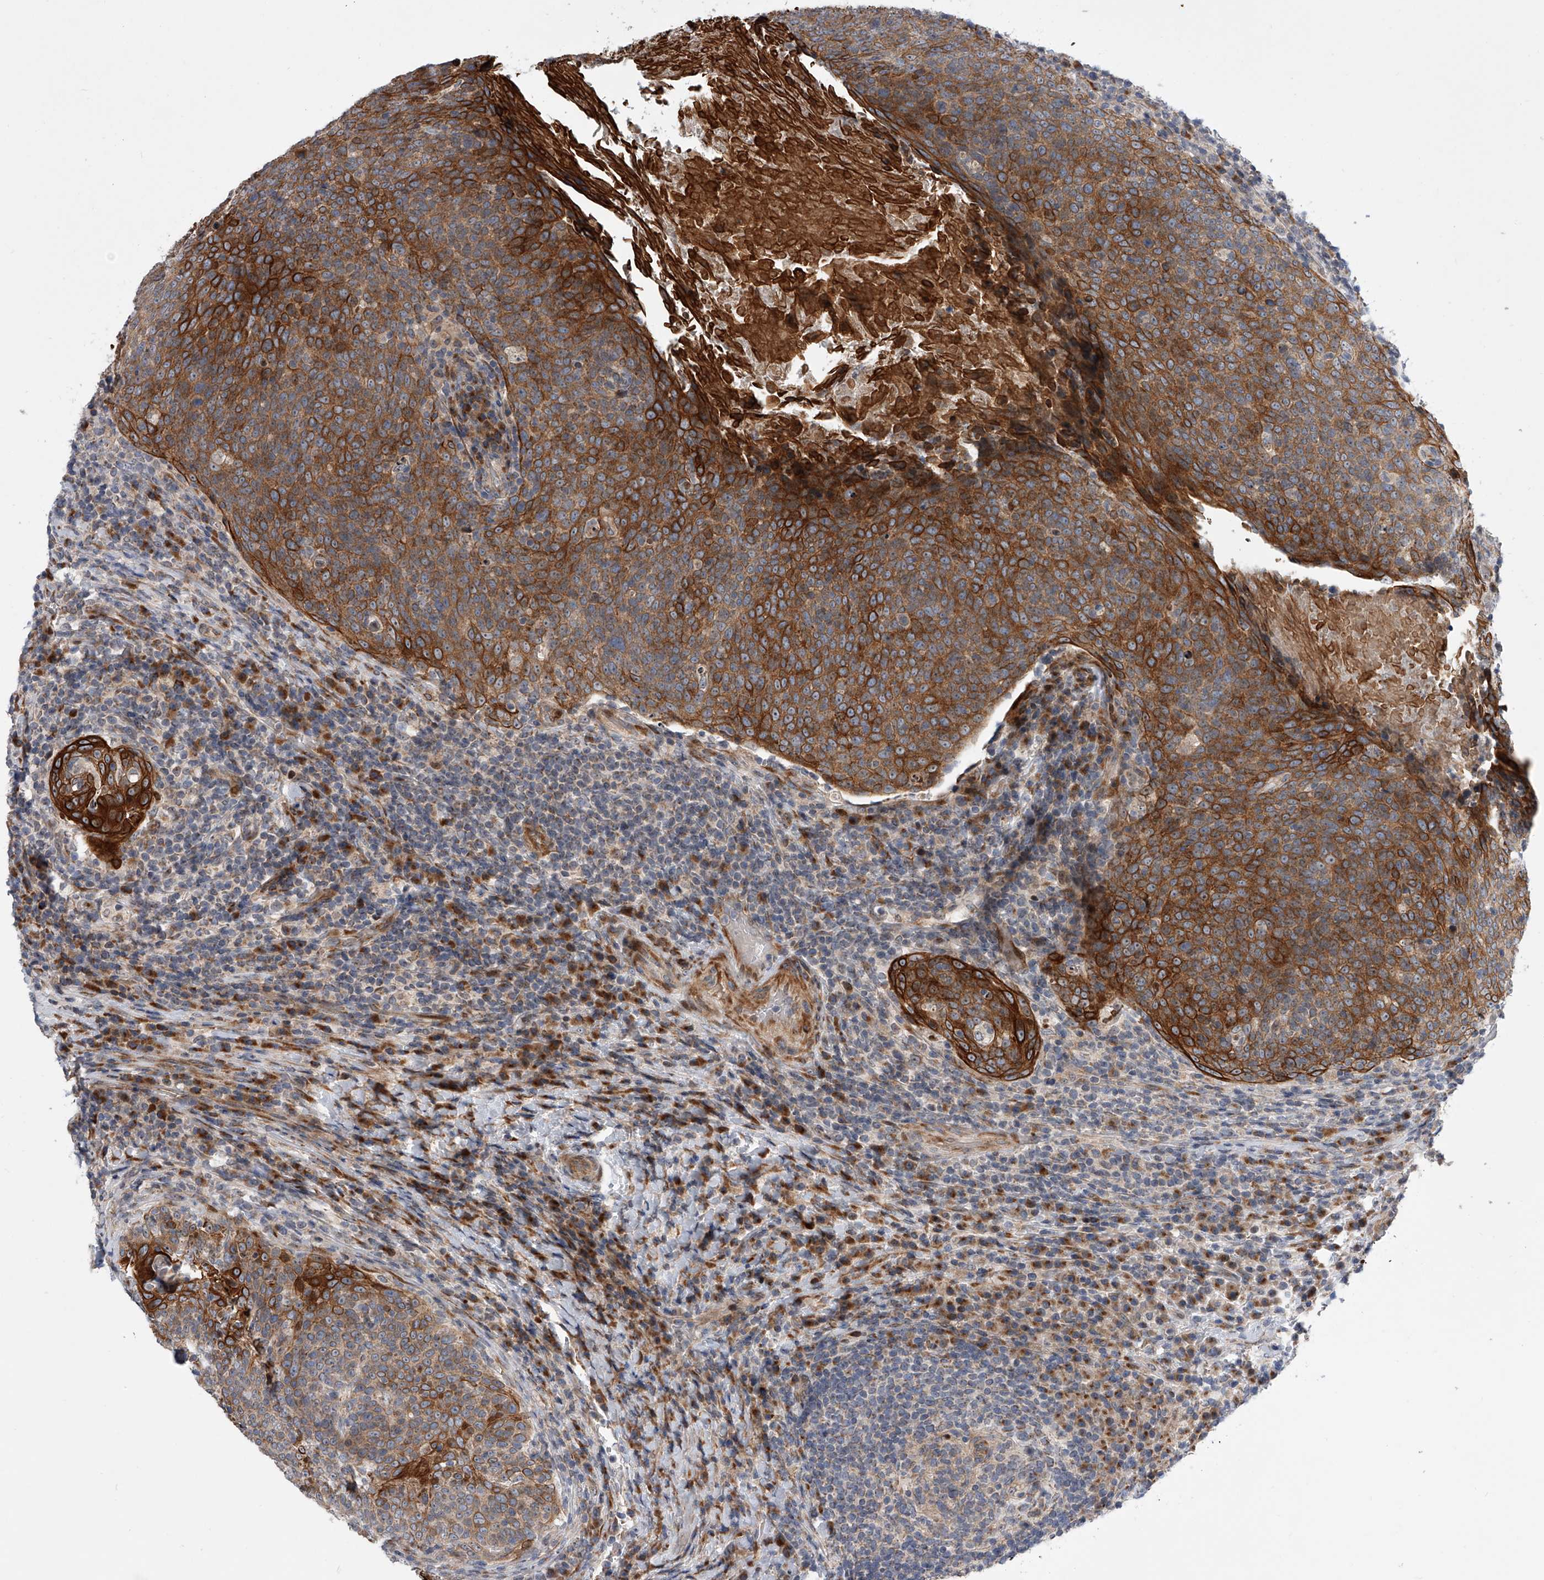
{"staining": {"intensity": "strong", "quantity": "25%-75%", "location": "cytoplasmic/membranous"}, "tissue": "head and neck cancer", "cell_type": "Tumor cells", "image_type": "cancer", "snomed": [{"axis": "morphology", "description": "Squamous cell carcinoma, NOS"}, {"axis": "morphology", "description": "Squamous cell carcinoma, metastatic, NOS"}, {"axis": "topography", "description": "Lymph node"}, {"axis": "topography", "description": "Head-Neck"}], "caption": "Protein staining by IHC reveals strong cytoplasmic/membranous staining in about 25%-75% of tumor cells in head and neck squamous cell carcinoma.", "gene": "DLGAP2", "patient": {"sex": "male", "age": 62}}